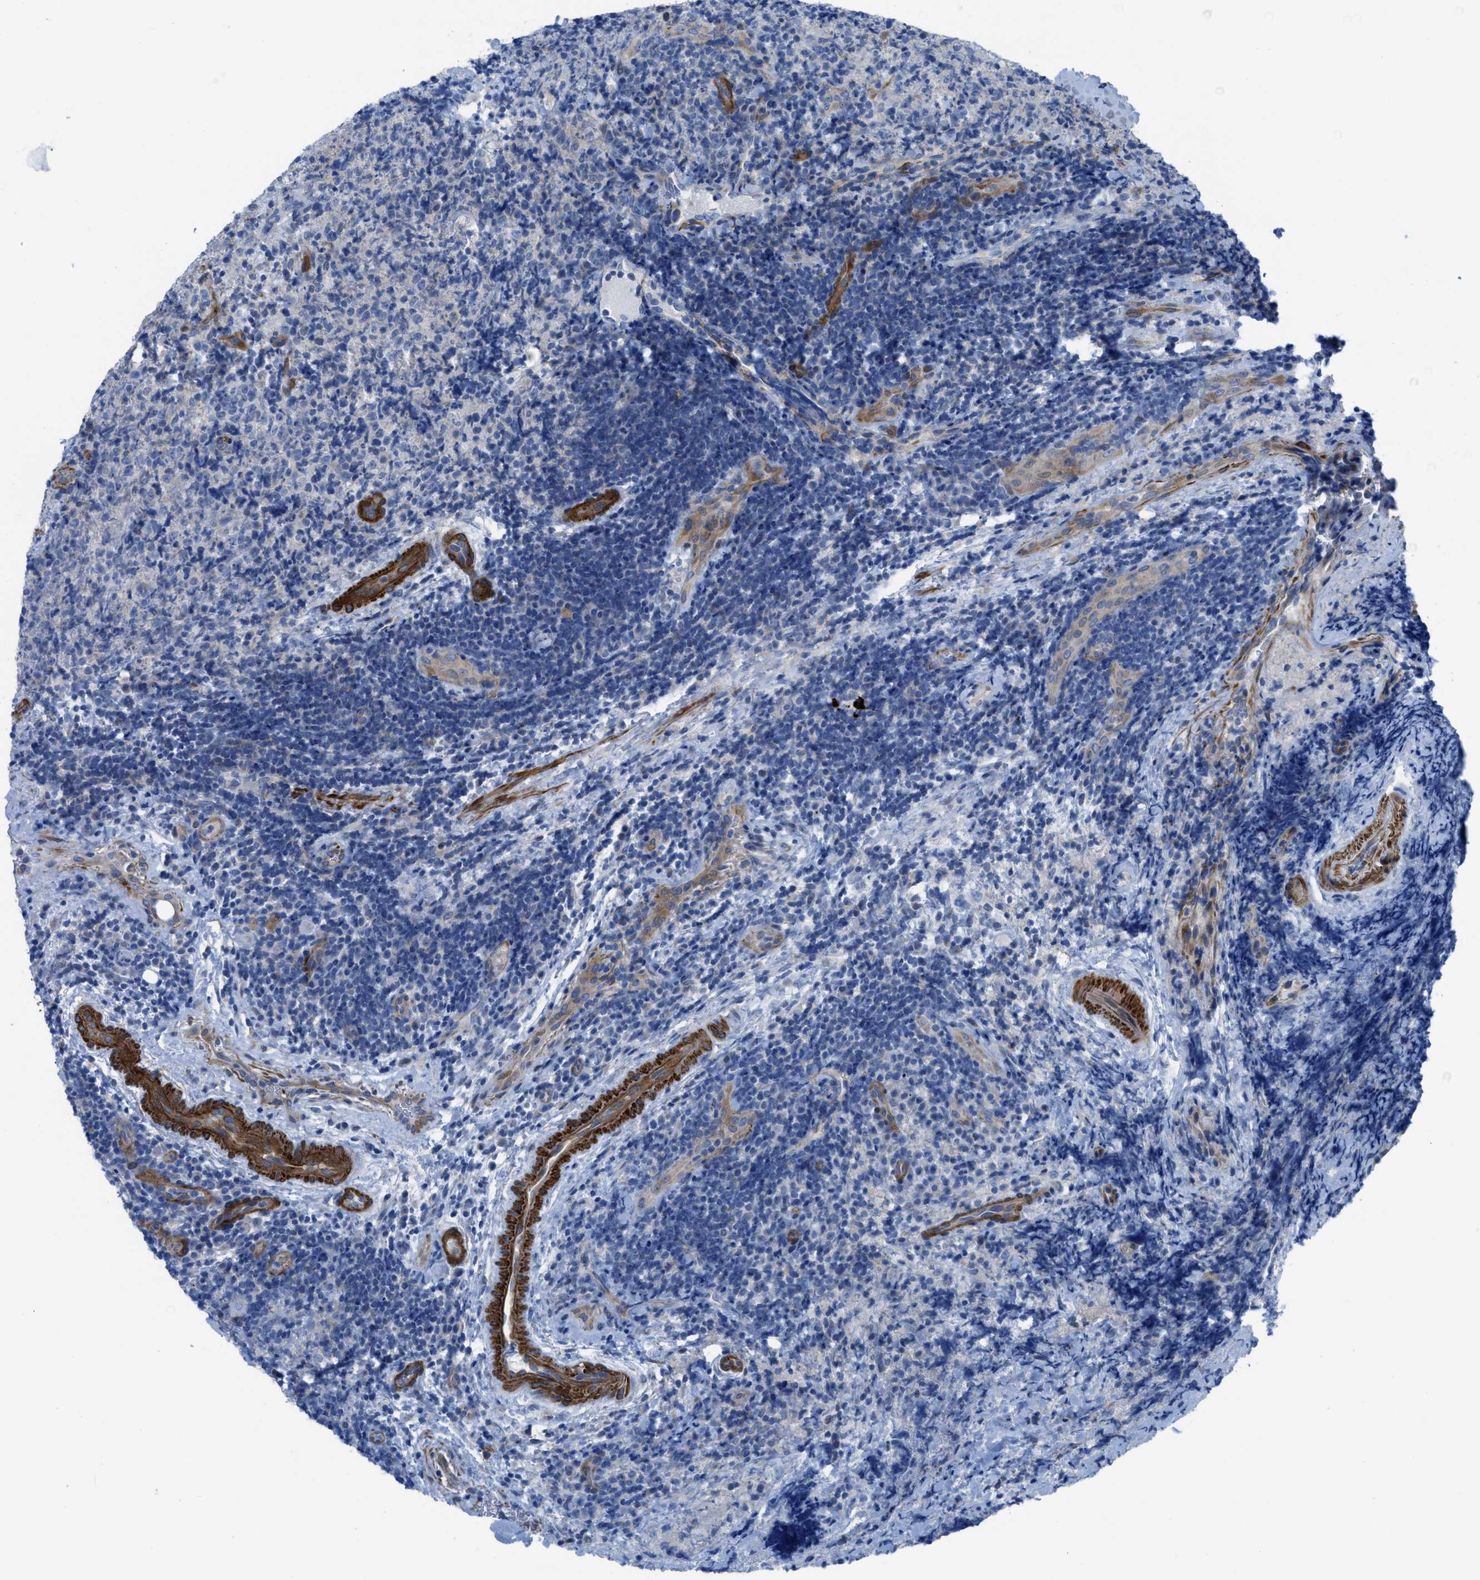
{"staining": {"intensity": "negative", "quantity": "none", "location": "none"}, "tissue": "lymphoma", "cell_type": "Tumor cells", "image_type": "cancer", "snomed": [{"axis": "morphology", "description": "Malignant lymphoma, non-Hodgkin's type, High grade"}, {"axis": "topography", "description": "Tonsil"}], "caption": "Immunohistochemistry (IHC) micrograph of lymphoma stained for a protein (brown), which displays no positivity in tumor cells. (Immunohistochemistry (IHC), brightfield microscopy, high magnification).", "gene": "KCNH7", "patient": {"sex": "female", "age": 36}}